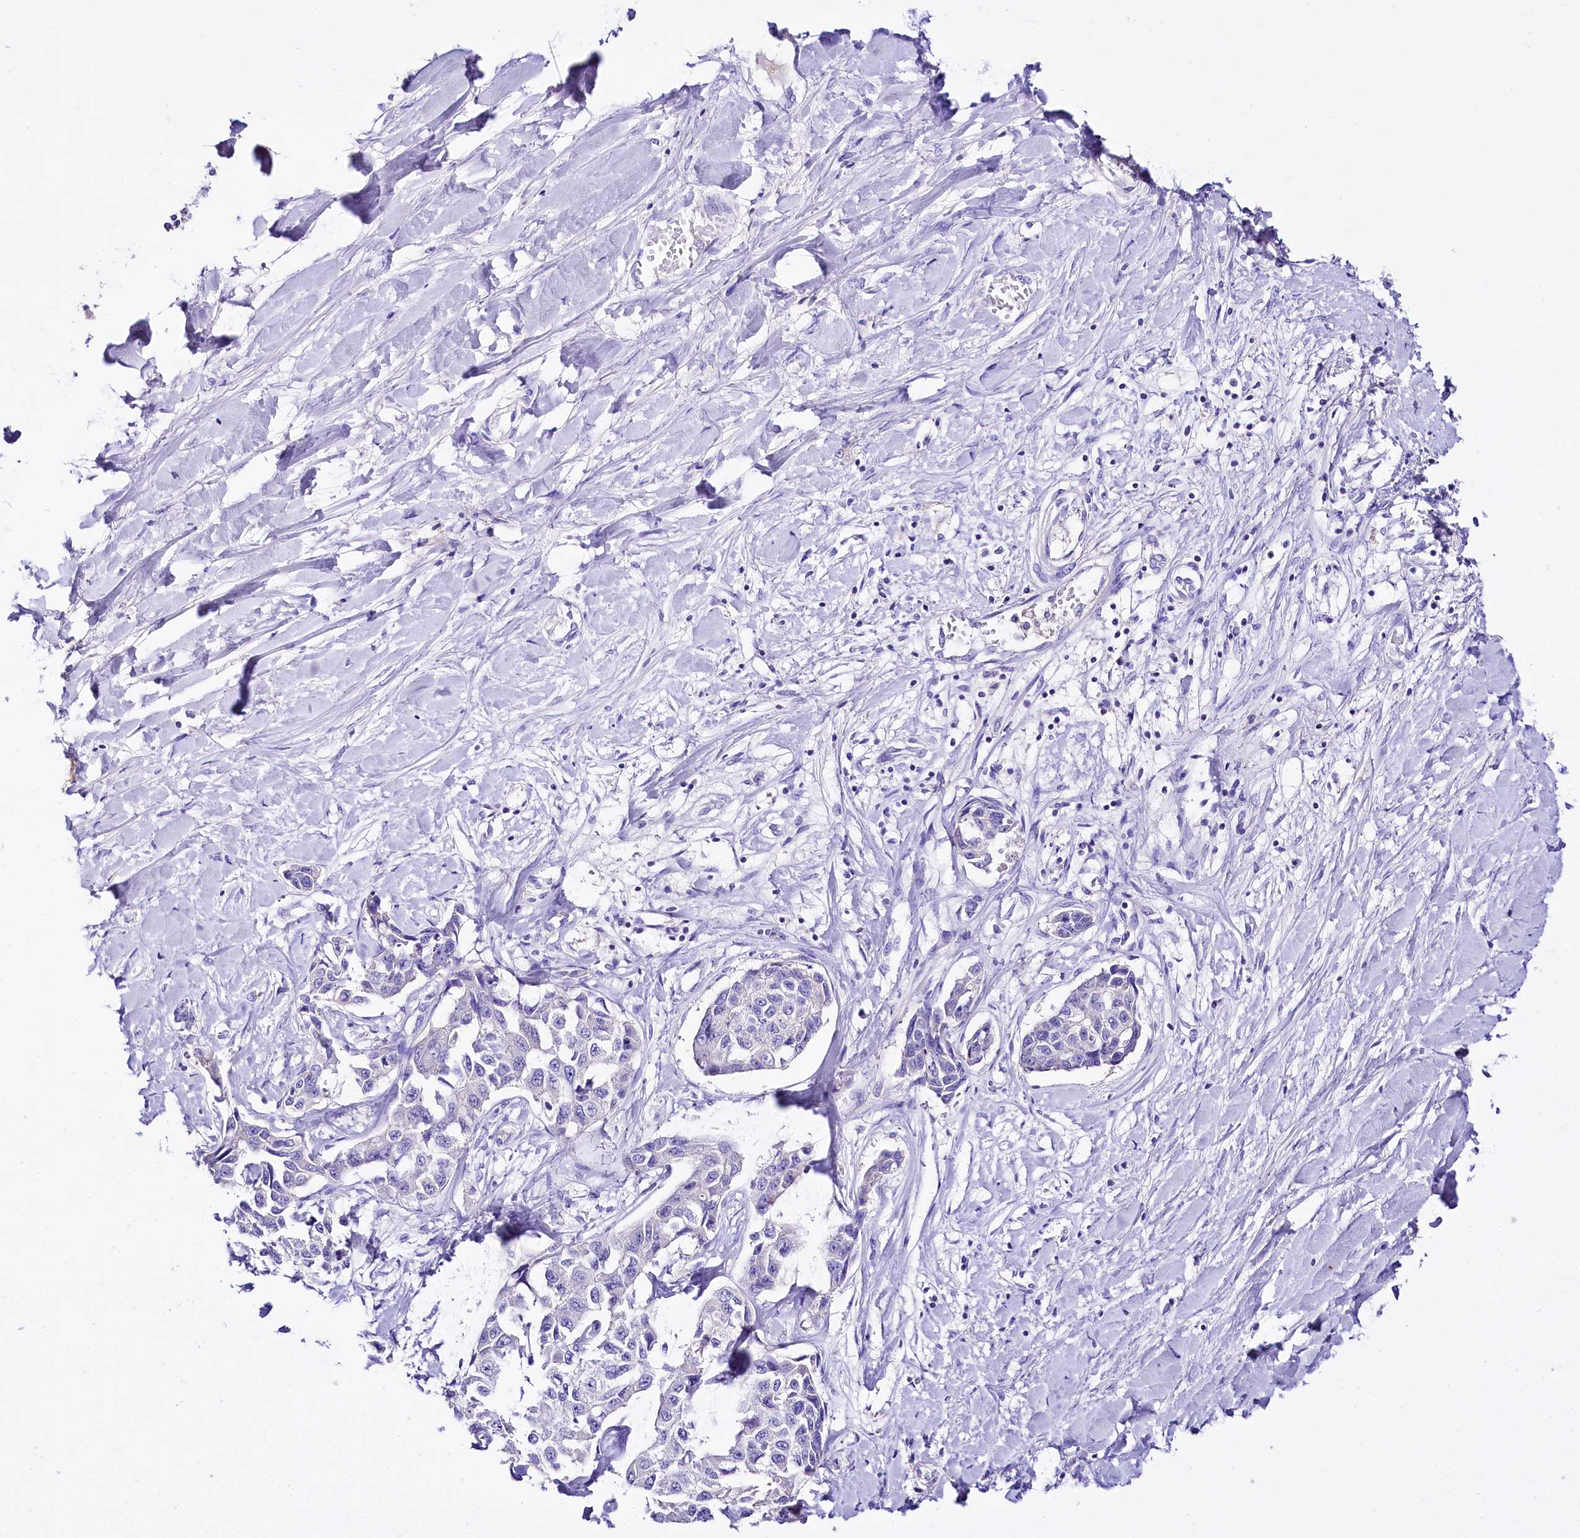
{"staining": {"intensity": "negative", "quantity": "none", "location": "none"}, "tissue": "liver cancer", "cell_type": "Tumor cells", "image_type": "cancer", "snomed": [{"axis": "morphology", "description": "Cholangiocarcinoma"}, {"axis": "topography", "description": "Liver"}], "caption": "This is an immunohistochemistry photomicrograph of human liver cancer. There is no expression in tumor cells.", "gene": "A2ML1", "patient": {"sex": "male", "age": 59}}